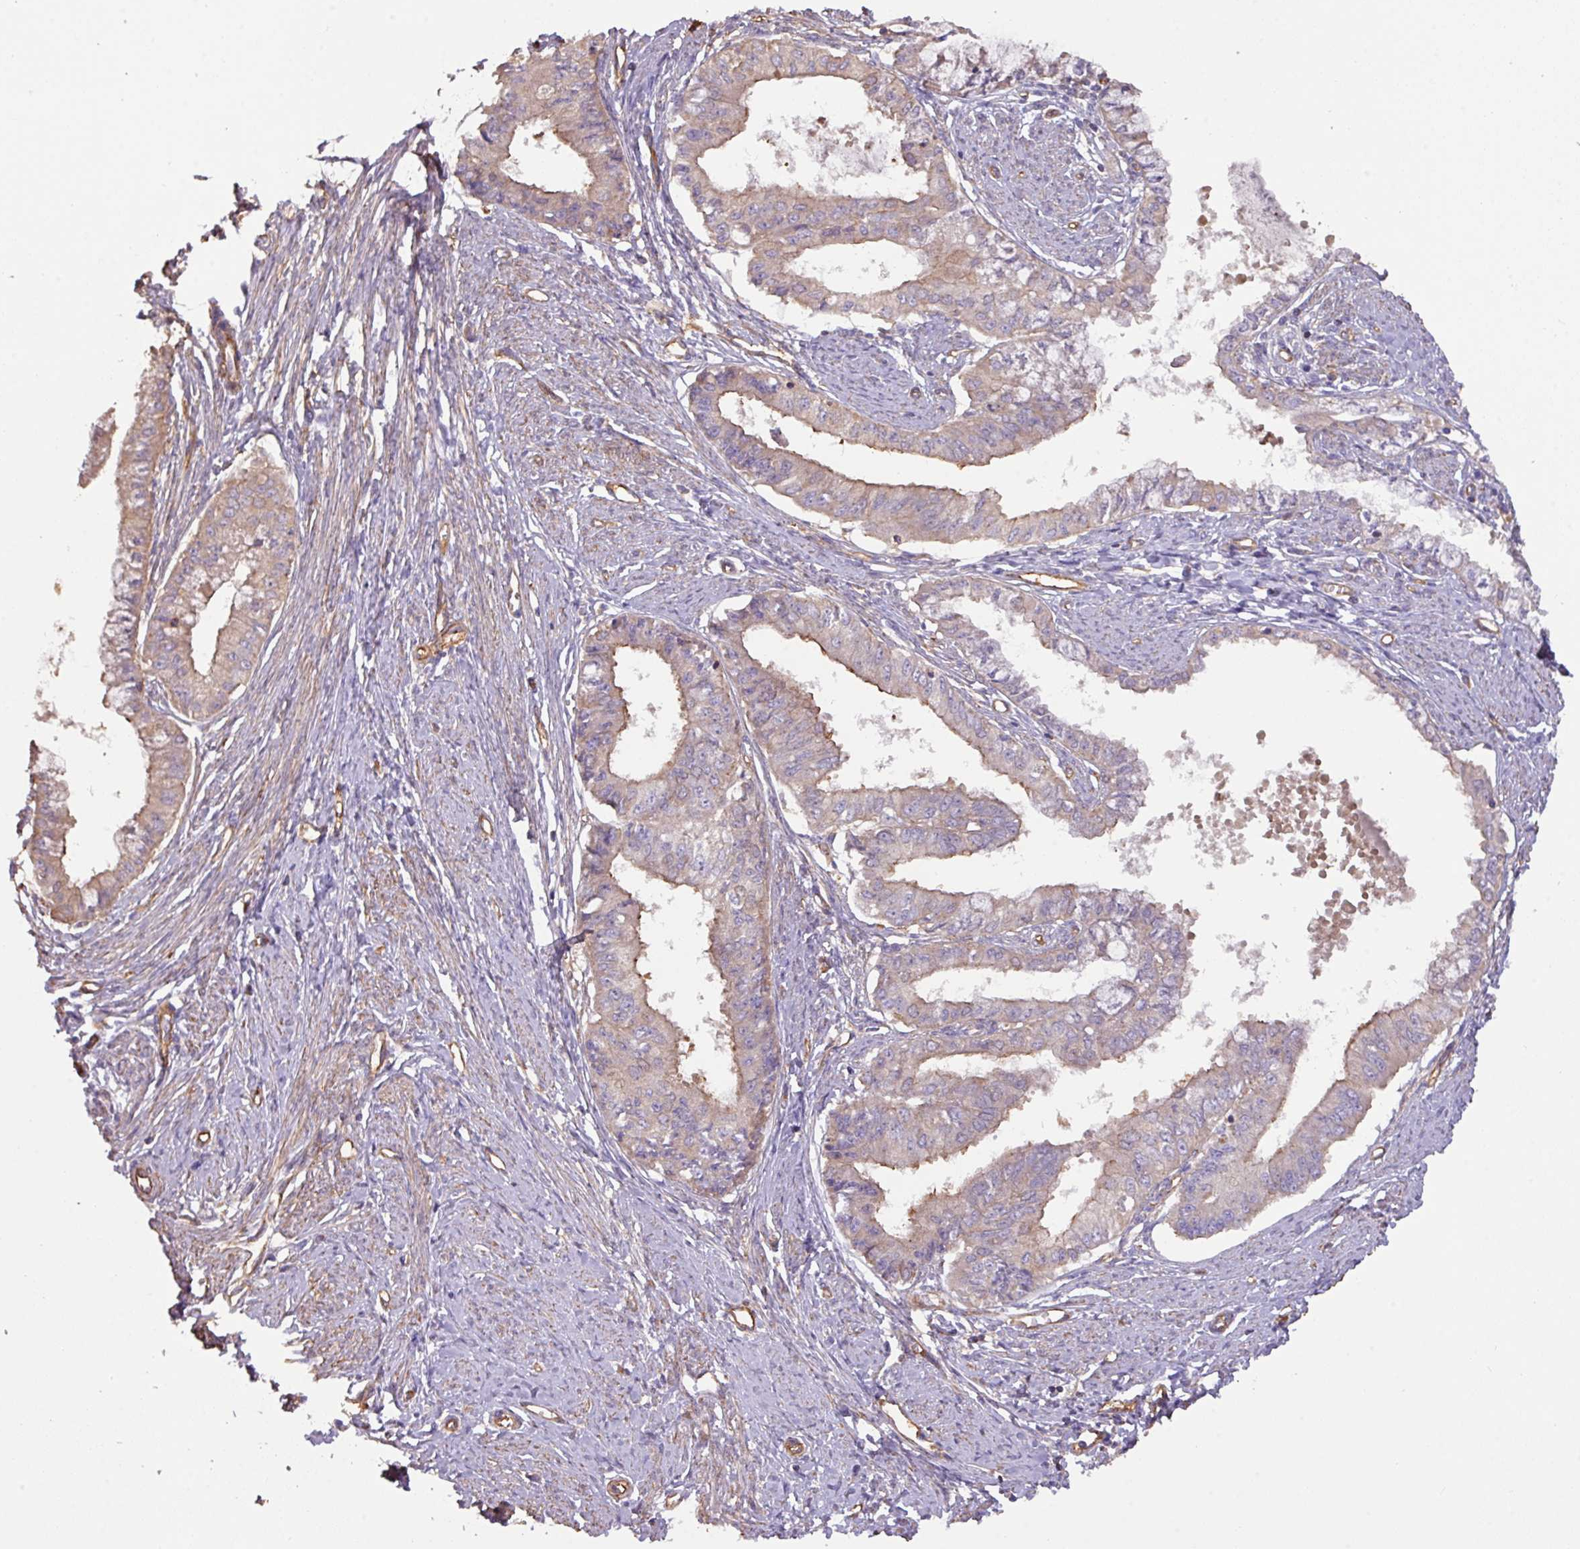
{"staining": {"intensity": "weak", "quantity": "25%-75%", "location": "cytoplasmic/membranous"}, "tissue": "endometrial cancer", "cell_type": "Tumor cells", "image_type": "cancer", "snomed": [{"axis": "morphology", "description": "Adenocarcinoma, NOS"}, {"axis": "topography", "description": "Endometrium"}], "caption": "High-magnification brightfield microscopy of endometrial cancer (adenocarcinoma) stained with DAB (brown) and counterstained with hematoxylin (blue). tumor cells exhibit weak cytoplasmic/membranous expression is present in approximately25%-75% of cells. Ihc stains the protein of interest in brown and the nuclei are stained blue.", "gene": "CALML4", "patient": {"sex": "female", "age": 76}}